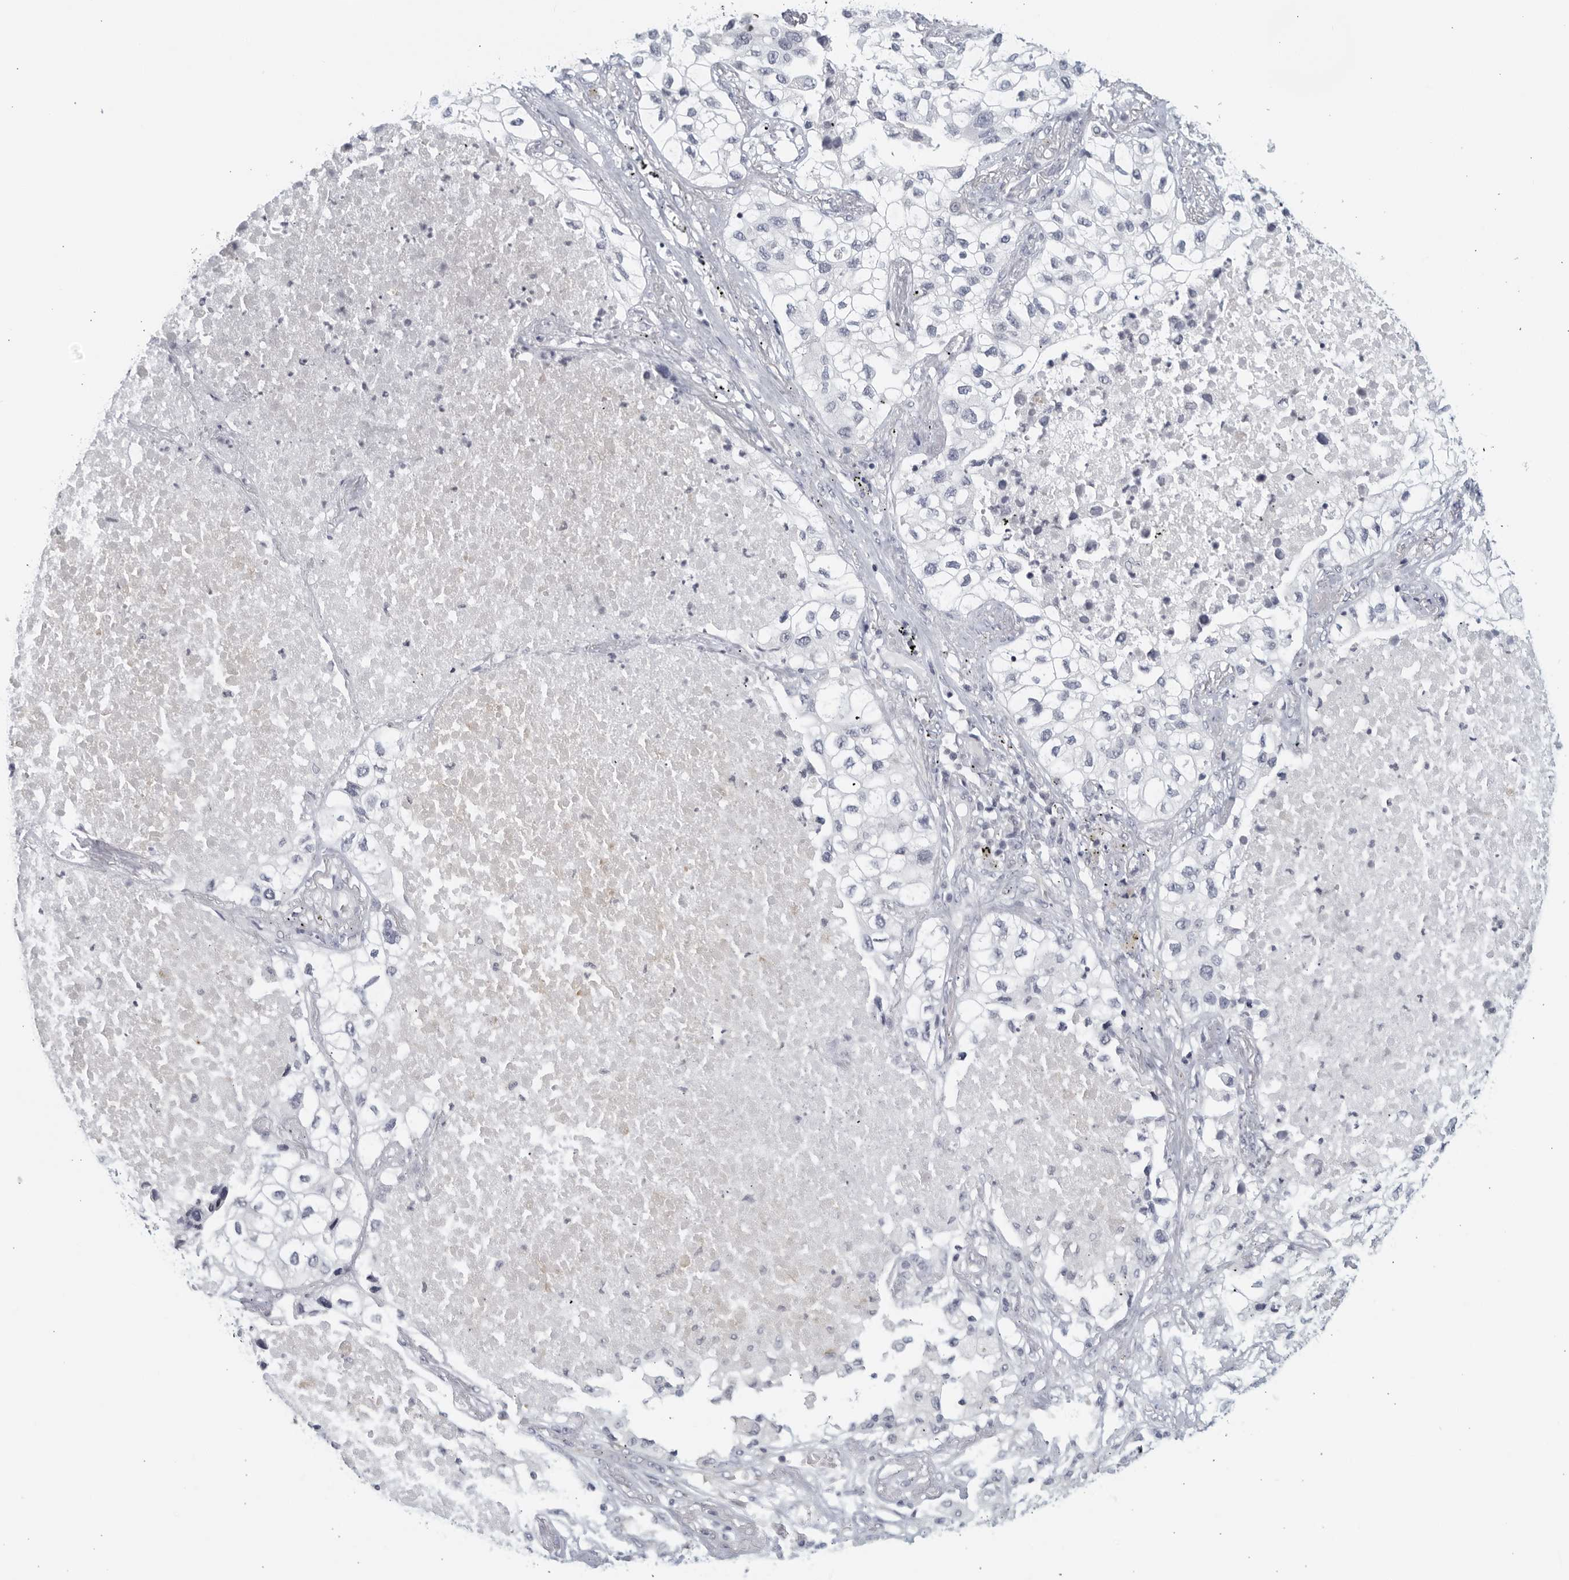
{"staining": {"intensity": "negative", "quantity": "none", "location": "none"}, "tissue": "lung cancer", "cell_type": "Tumor cells", "image_type": "cancer", "snomed": [{"axis": "morphology", "description": "Adenocarcinoma, NOS"}, {"axis": "topography", "description": "Lung"}], "caption": "Immunohistochemistry photomicrograph of lung cancer (adenocarcinoma) stained for a protein (brown), which exhibits no expression in tumor cells. Nuclei are stained in blue.", "gene": "MATN1", "patient": {"sex": "male", "age": 63}}